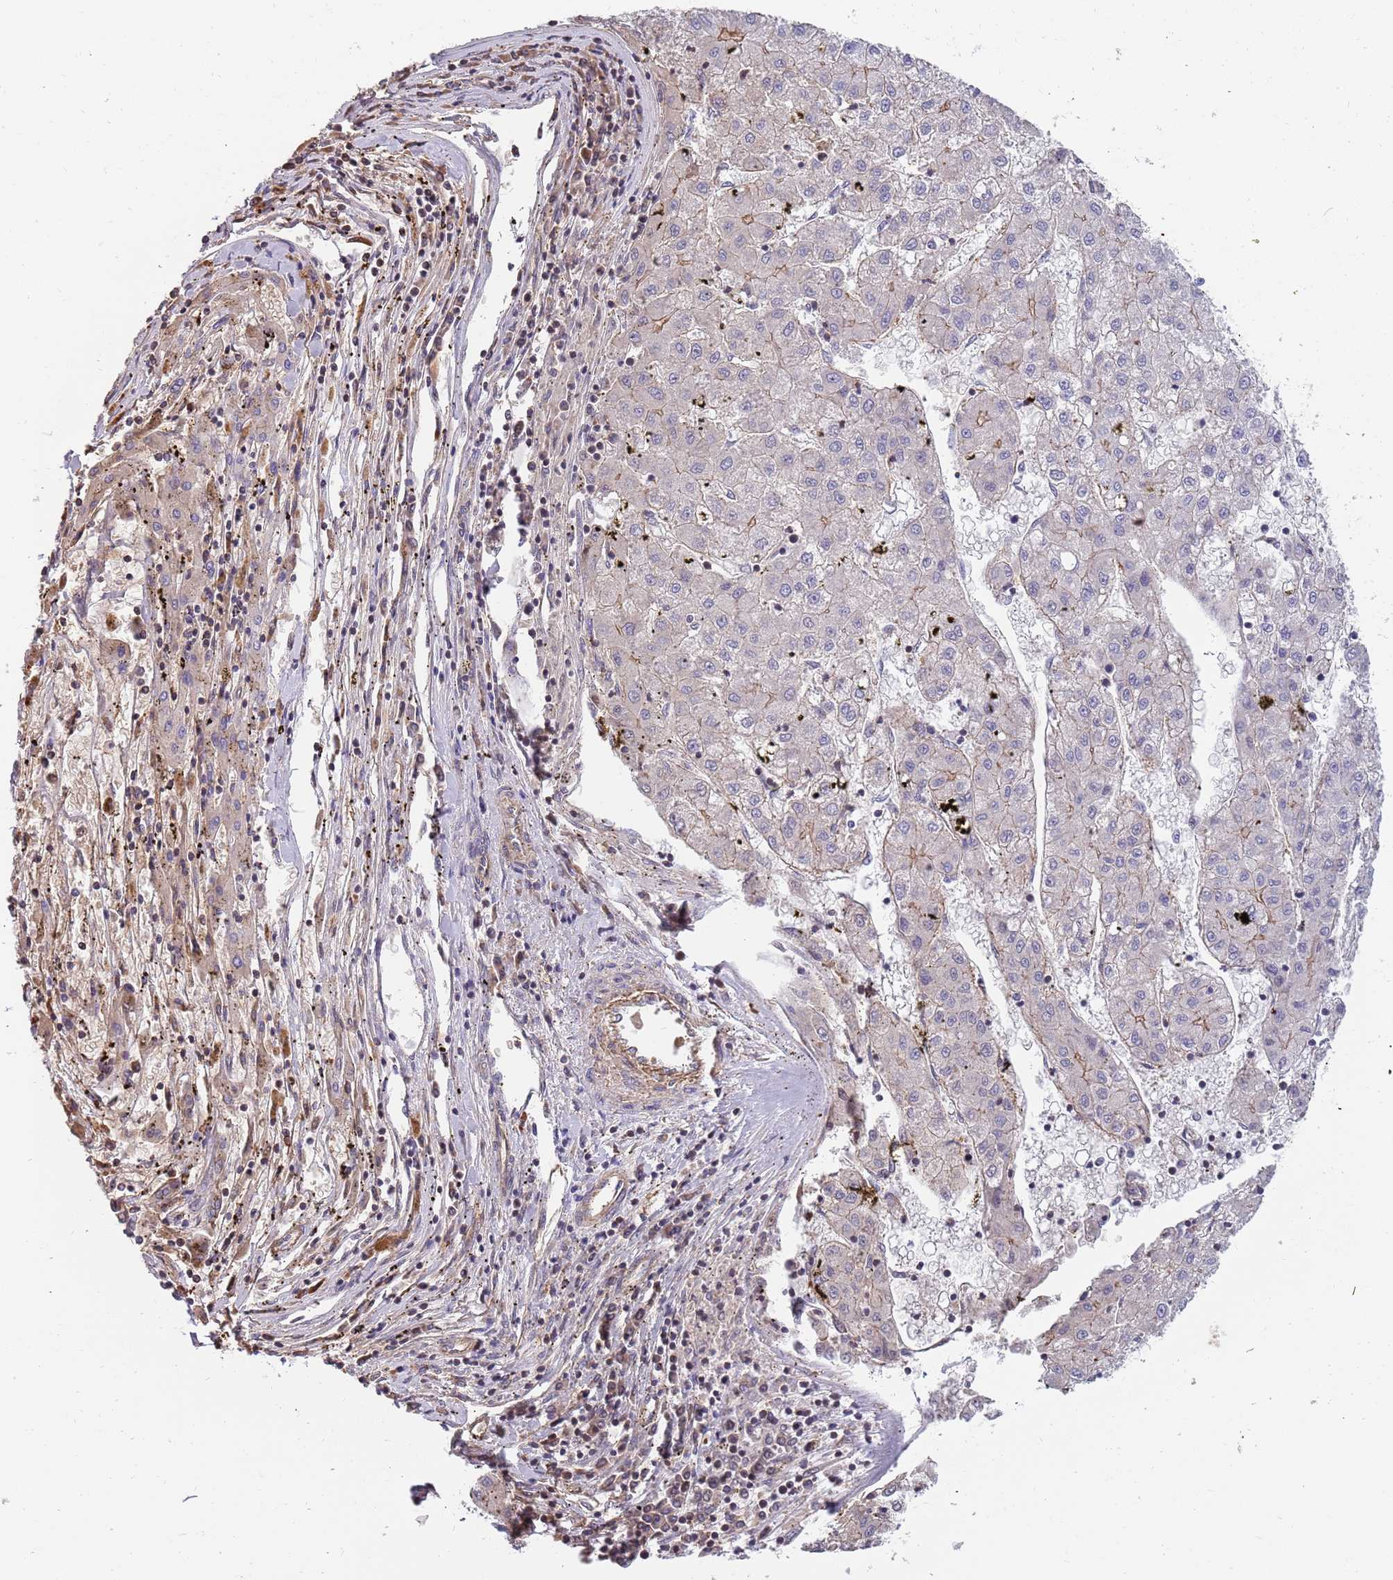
{"staining": {"intensity": "weak", "quantity": "<25%", "location": "cytoplasmic/membranous"}, "tissue": "liver cancer", "cell_type": "Tumor cells", "image_type": "cancer", "snomed": [{"axis": "morphology", "description": "Carcinoma, Hepatocellular, NOS"}, {"axis": "topography", "description": "Liver"}], "caption": "Immunohistochemistry (IHC) of human liver cancer (hepatocellular carcinoma) shows no expression in tumor cells.", "gene": "GFRAL", "patient": {"sex": "male", "age": 72}}